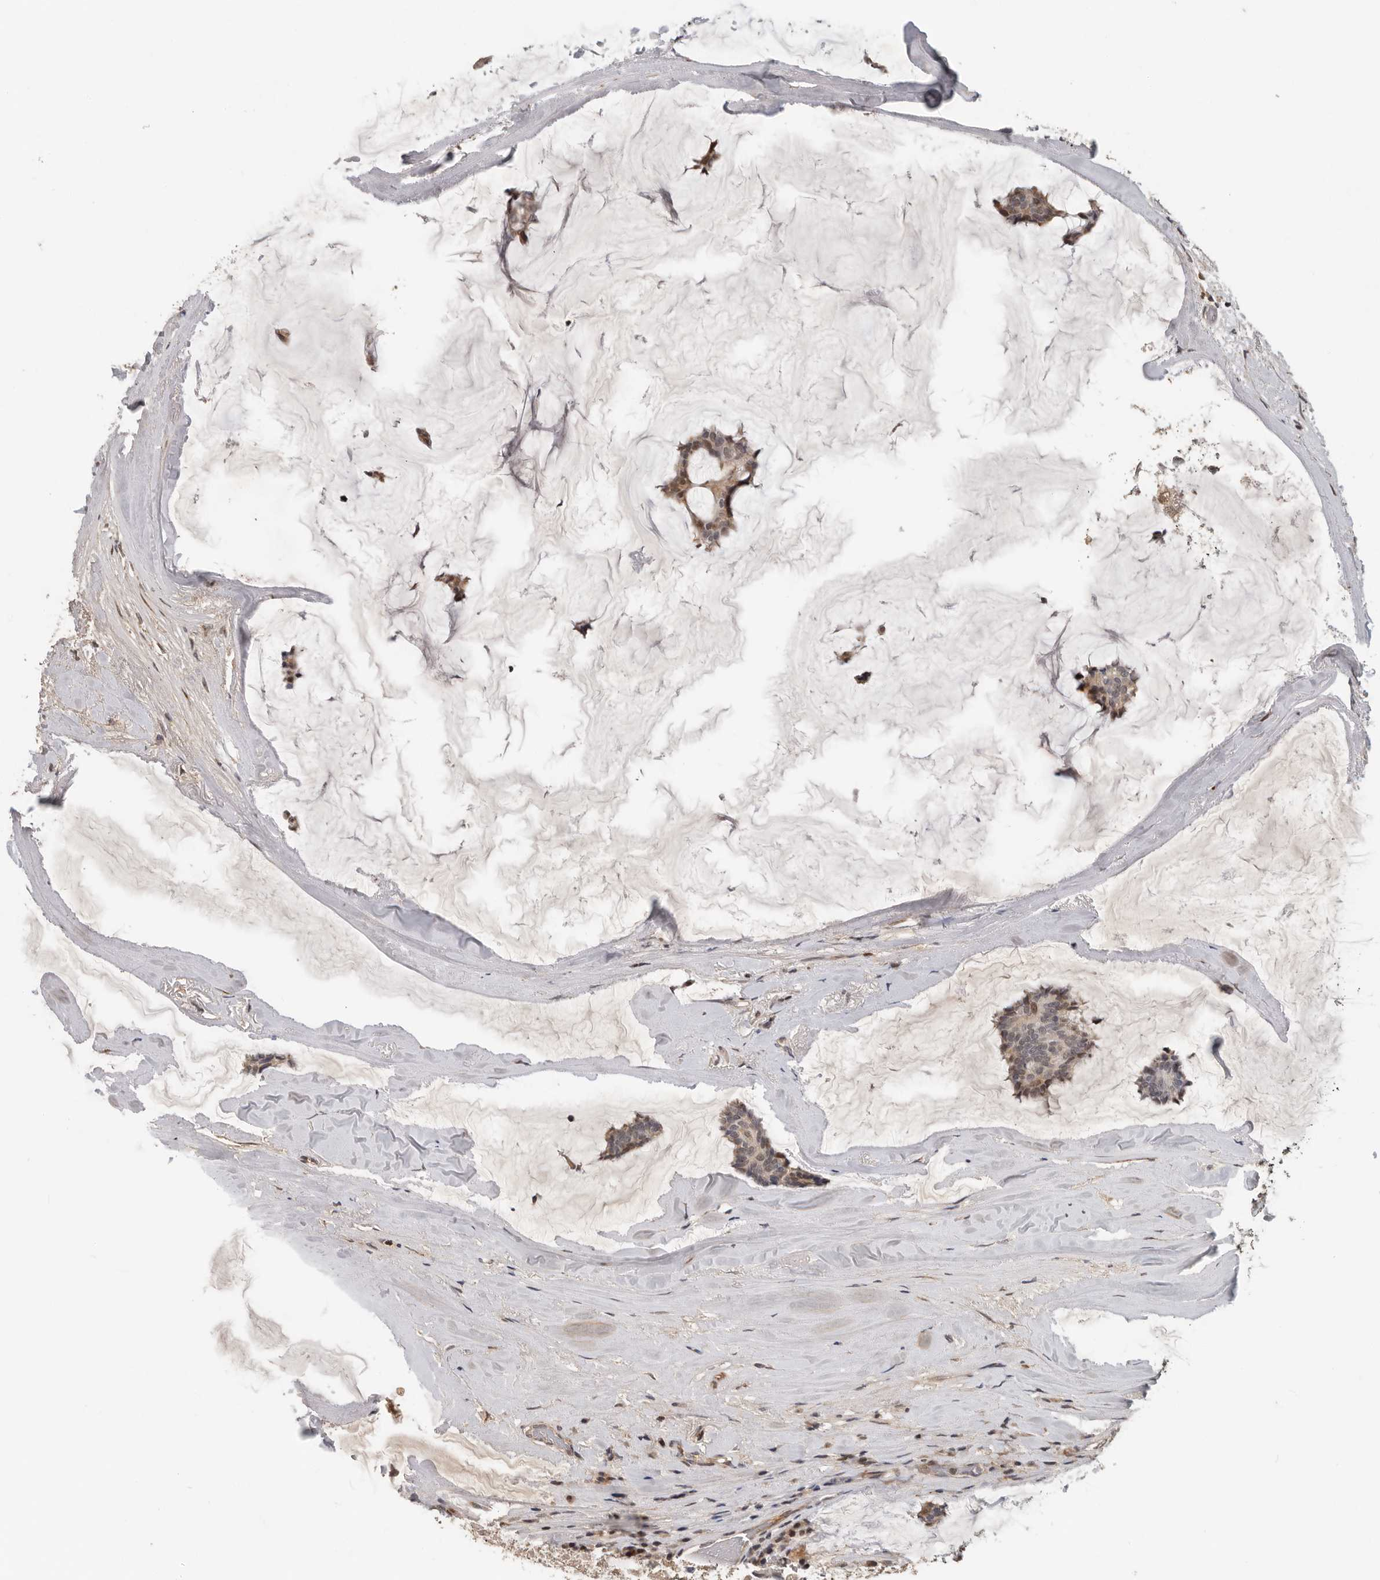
{"staining": {"intensity": "moderate", "quantity": ">75%", "location": "cytoplasmic/membranous,nuclear"}, "tissue": "breast cancer", "cell_type": "Tumor cells", "image_type": "cancer", "snomed": [{"axis": "morphology", "description": "Duct carcinoma"}, {"axis": "topography", "description": "Breast"}], "caption": "Protein positivity by IHC shows moderate cytoplasmic/membranous and nuclear expression in approximately >75% of tumor cells in breast cancer.", "gene": "HENMT1", "patient": {"sex": "female", "age": 93}}